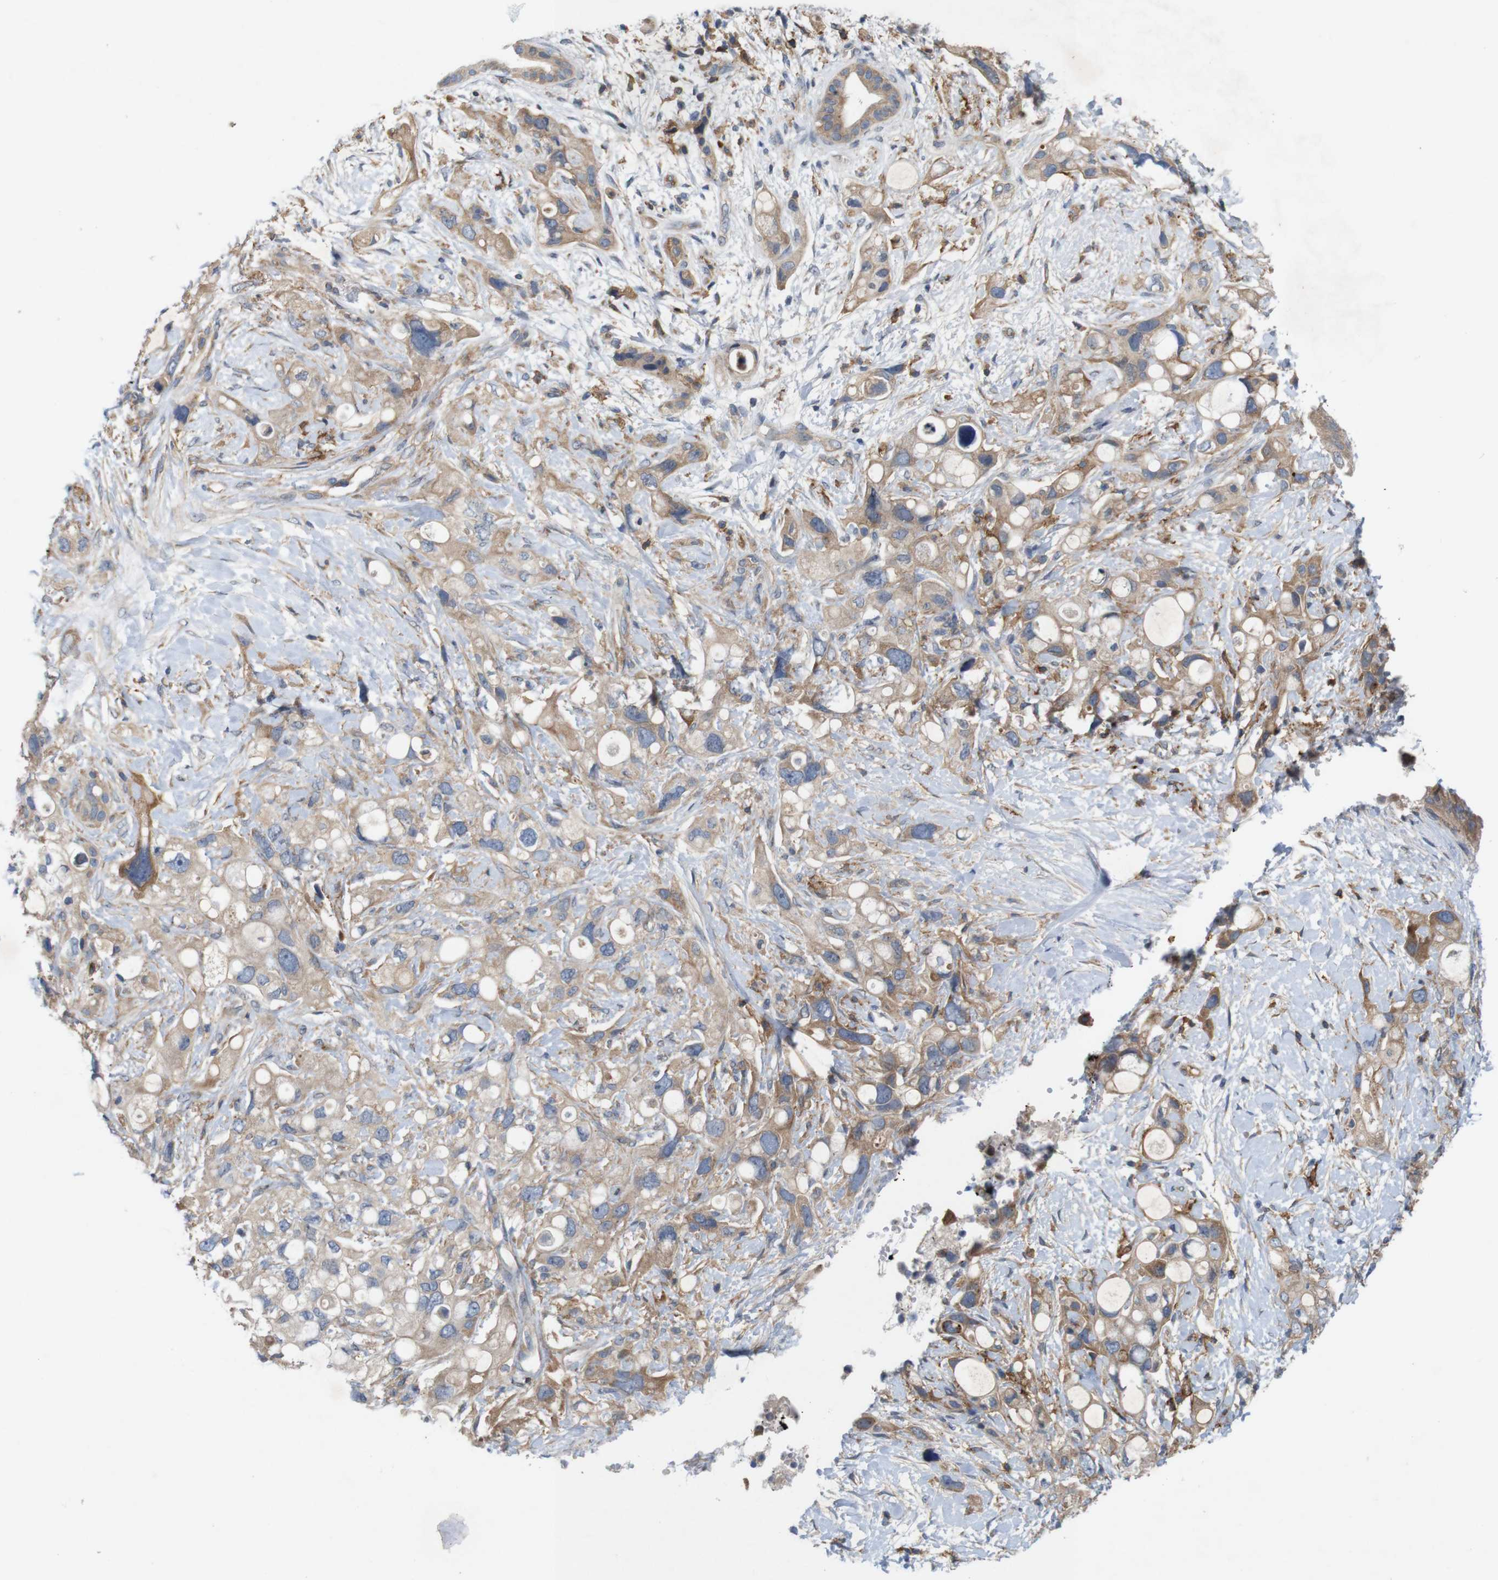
{"staining": {"intensity": "weak", "quantity": ">75%", "location": "cytoplasmic/membranous"}, "tissue": "pancreatic cancer", "cell_type": "Tumor cells", "image_type": "cancer", "snomed": [{"axis": "morphology", "description": "Adenocarcinoma, NOS"}, {"axis": "topography", "description": "Pancreas"}], "caption": "Immunohistochemical staining of human pancreatic cancer displays weak cytoplasmic/membranous protein expression in about >75% of tumor cells. The protein is stained brown, and the nuclei are stained in blue (DAB IHC with brightfield microscopy, high magnification).", "gene": "SIGLEC8", "patient": {"sex": "female", "age": 56}}